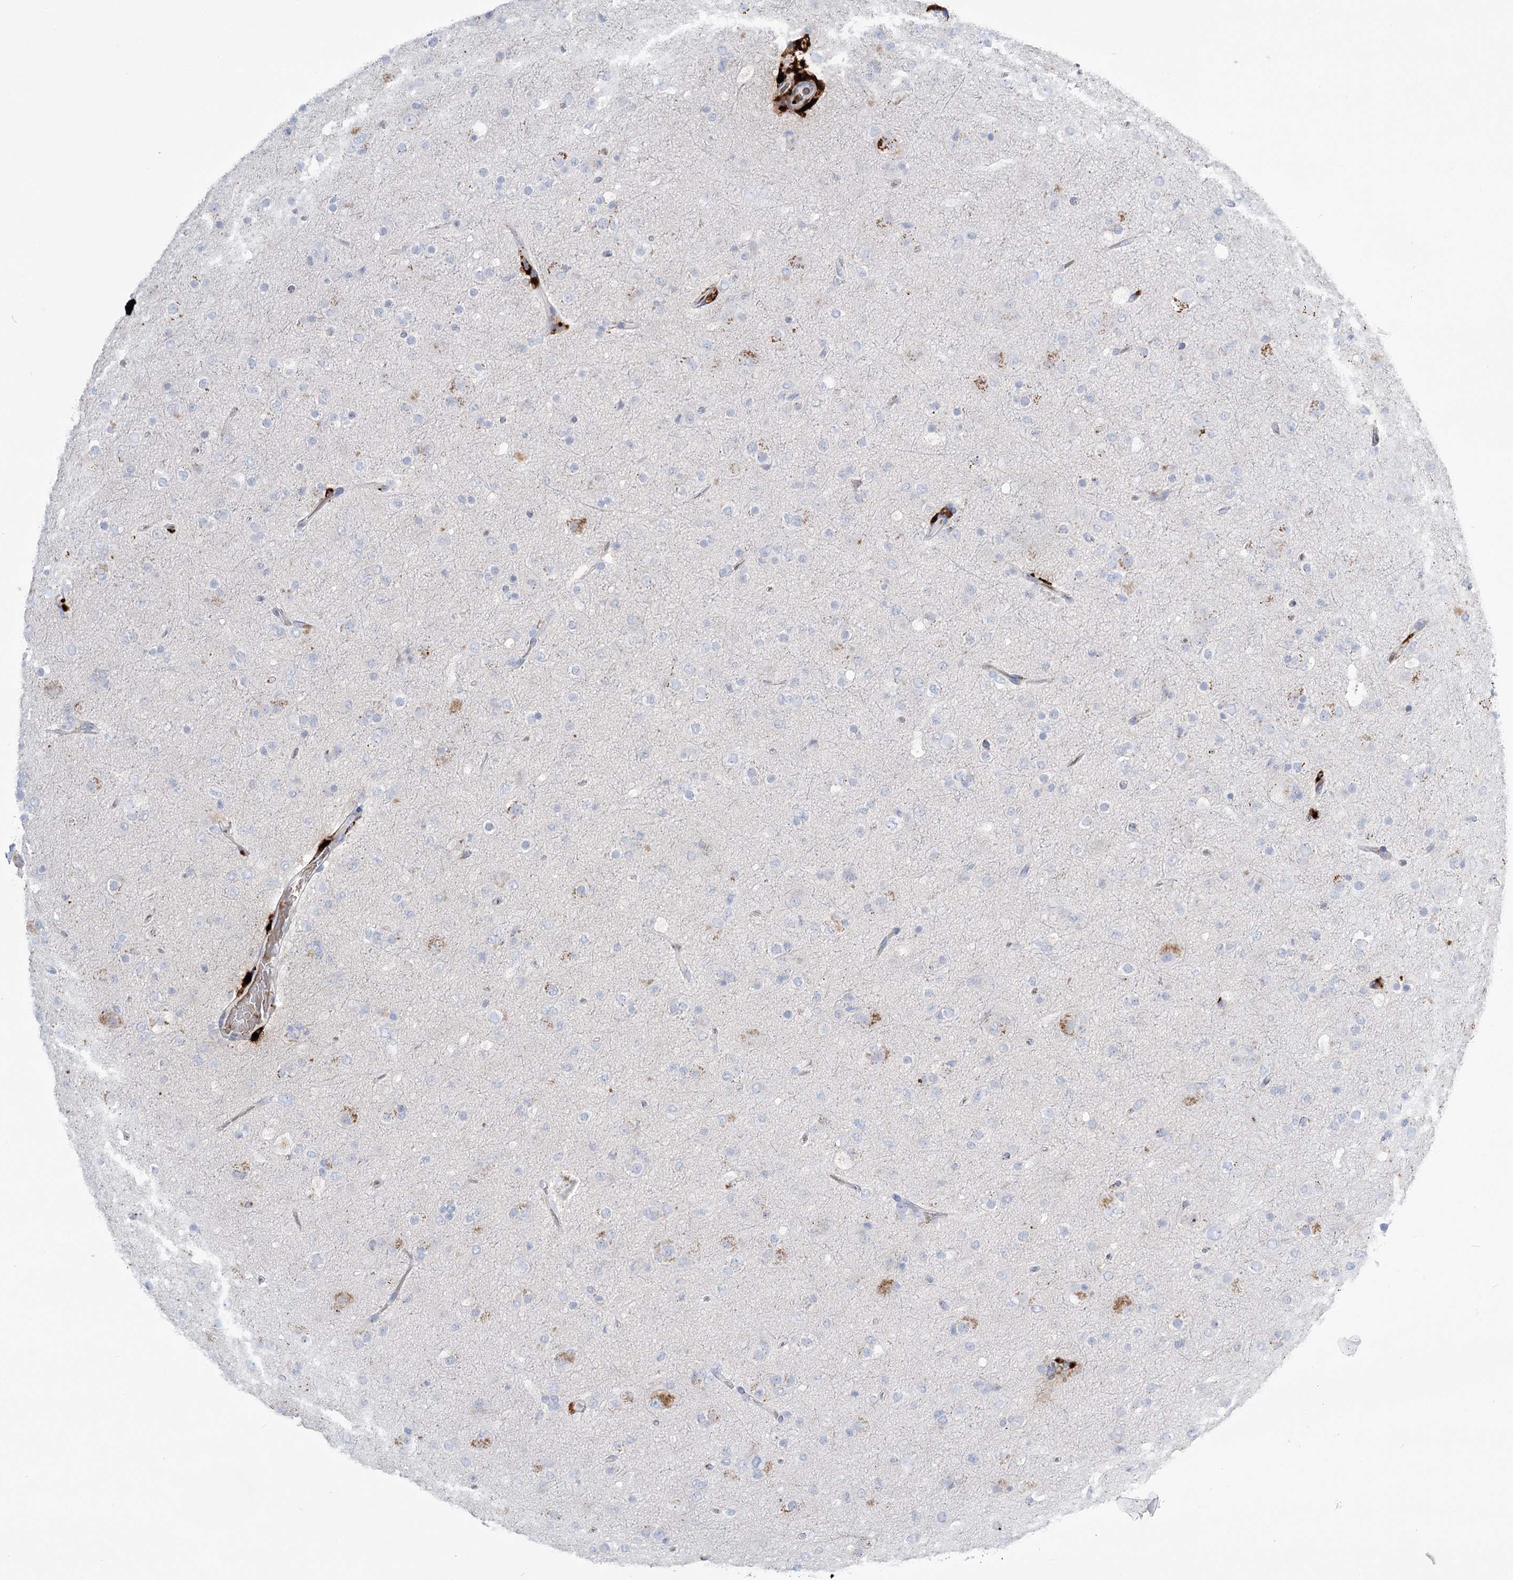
{"staining": {"intensity": "negative", "quantity": "none", "location": "none"}, "tissue": "glioma", "cell_type": "Tumor cells", "image_type": "cancer", "snomed": [{"axis": "morphology", "description": "Glioma, malignant, Low grade"}, {"axis": "topography", "description": "Brain"}], "caption": "Tumor cells show no significant expression in malignant glioma (low-grade).", "gene": "SIAE", "patient": {"sex": "male", "age": 65}}